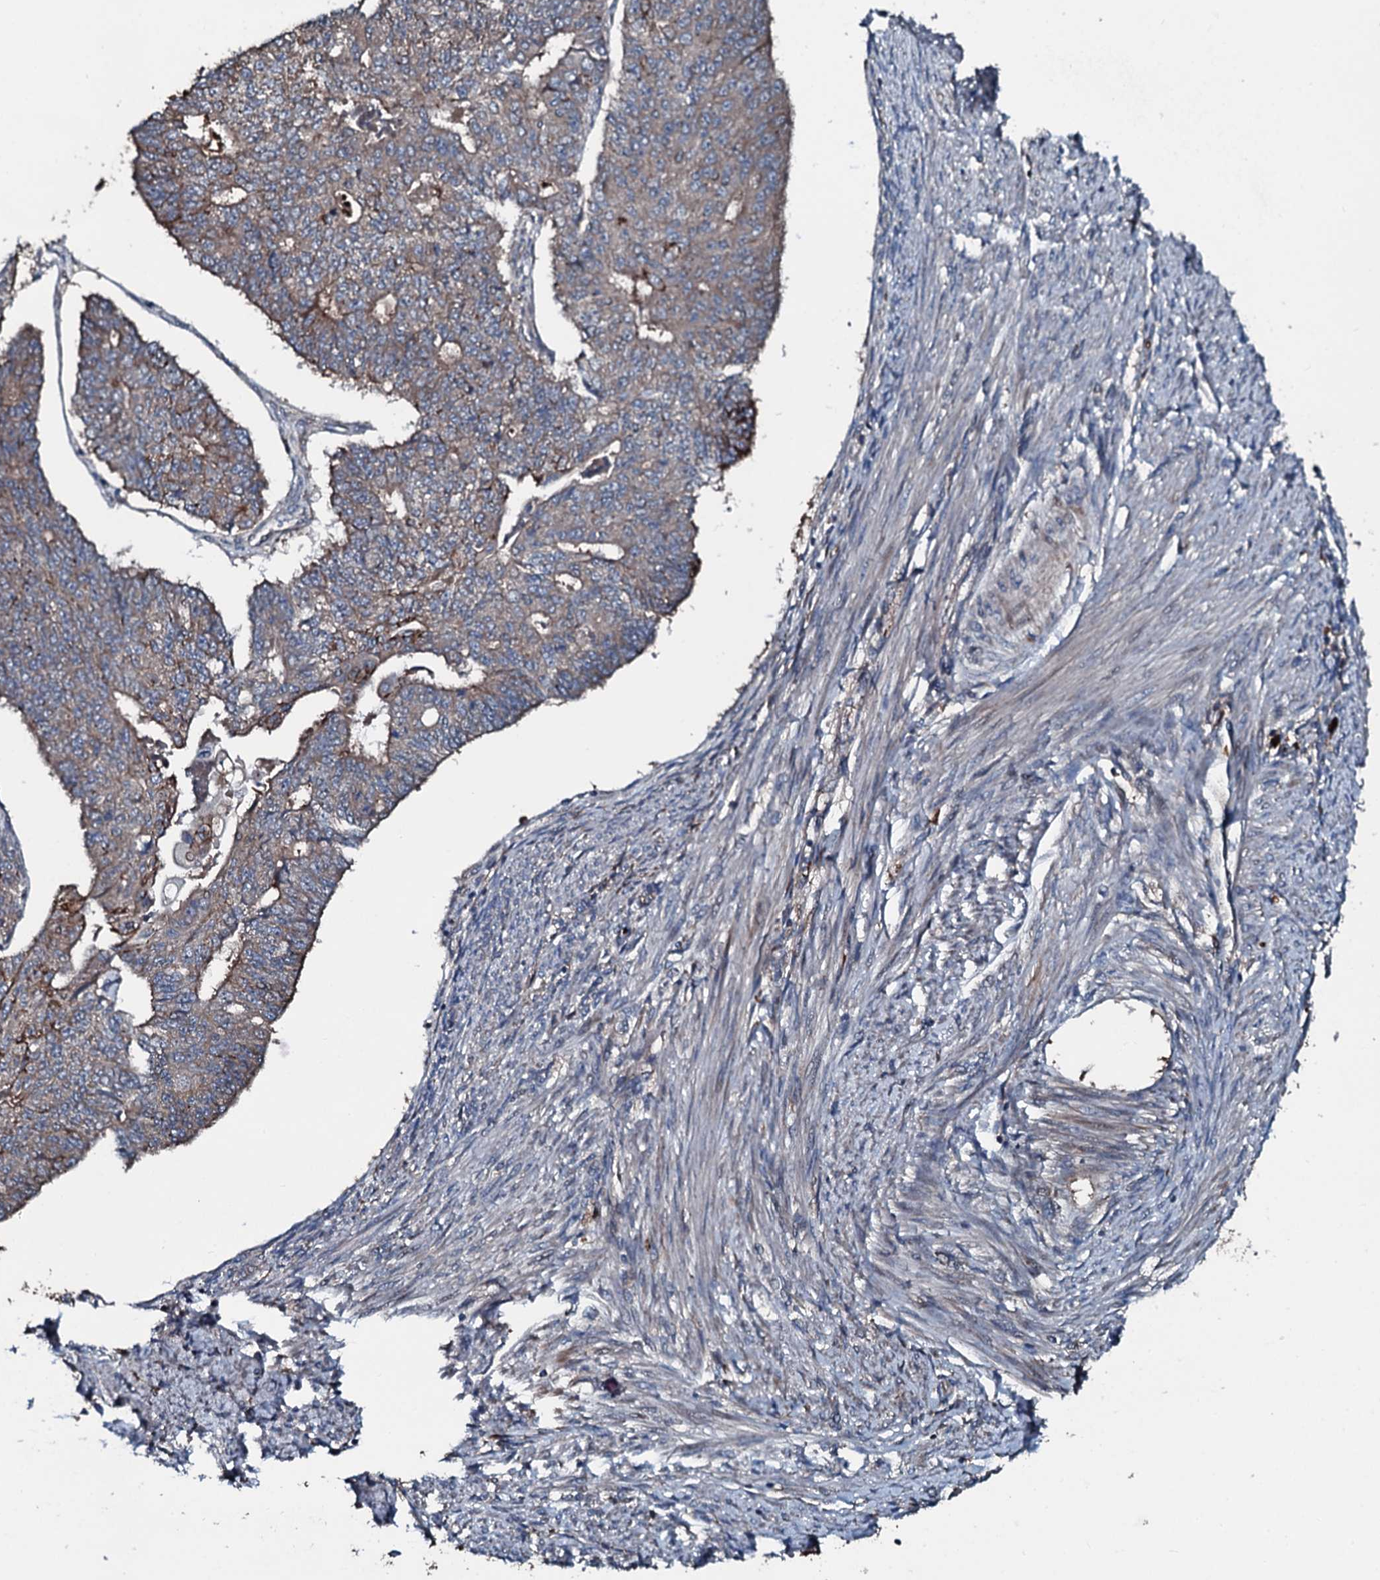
{"staining": {"intensity": "weak", "quantity": "25%-75%", "location": "cytoplasmic/membranous"}, "tissue": "endometrial cancer", "cell_type": "Tumor cells", "image_type": "cancer", "snomed": [{"axis": "morphology", "description": "Adenocarcinoma, NOS"}, {"axis": "topography", "description": "Endometrium"}], "caption": "Endometrial cancer (adenocarcinoma) stained with a brown dye reveals weak cytoplasmic/membranous positive staining in approximately 25%-75% of tumor cells.", "gene": "AARS1", "patient": {"sex": "female", "age": 32}}